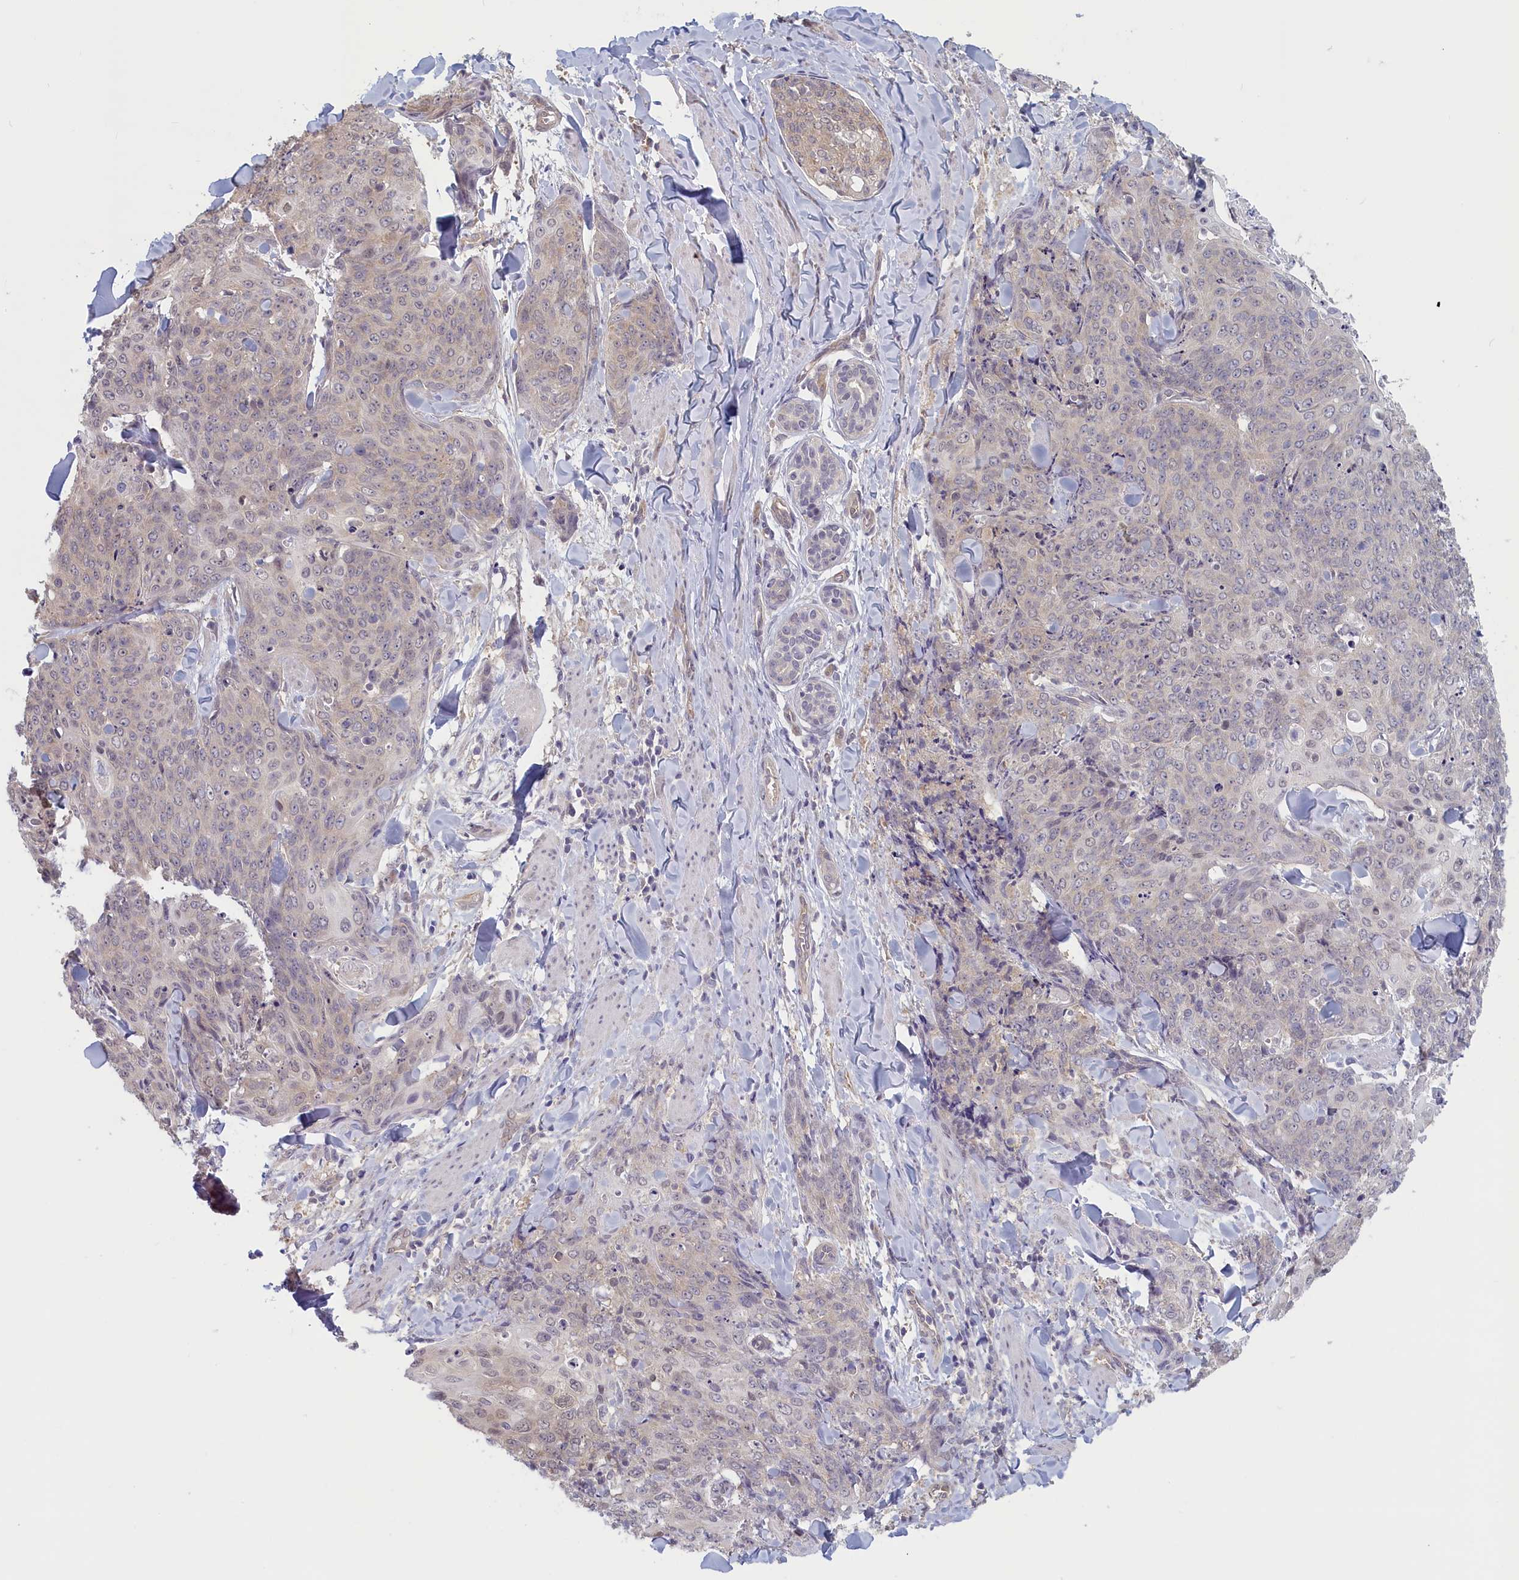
{"staining": {"intensity": "weak", "quantity": "25%-75%", "location": "cytoplasmic/membranous"}, "tissue": "skin cancer", "cell_type": "Tumor cells", "image_type": "cancer", "snomed": [{"axis": "morphology", "description": "Squamous cell carcinoma, NOS"}, {"axis": "topography", "description": "Skin"}, {"axis": "topography", "description": "Vulva"}], "caption": "A brown stain shows weak cytoplasmic/membranous expression of a protein in skin squamous cell carcinoma tumor cells.", "gene": "C19orf44", "patient": {"sex": "female", "age": 85}}